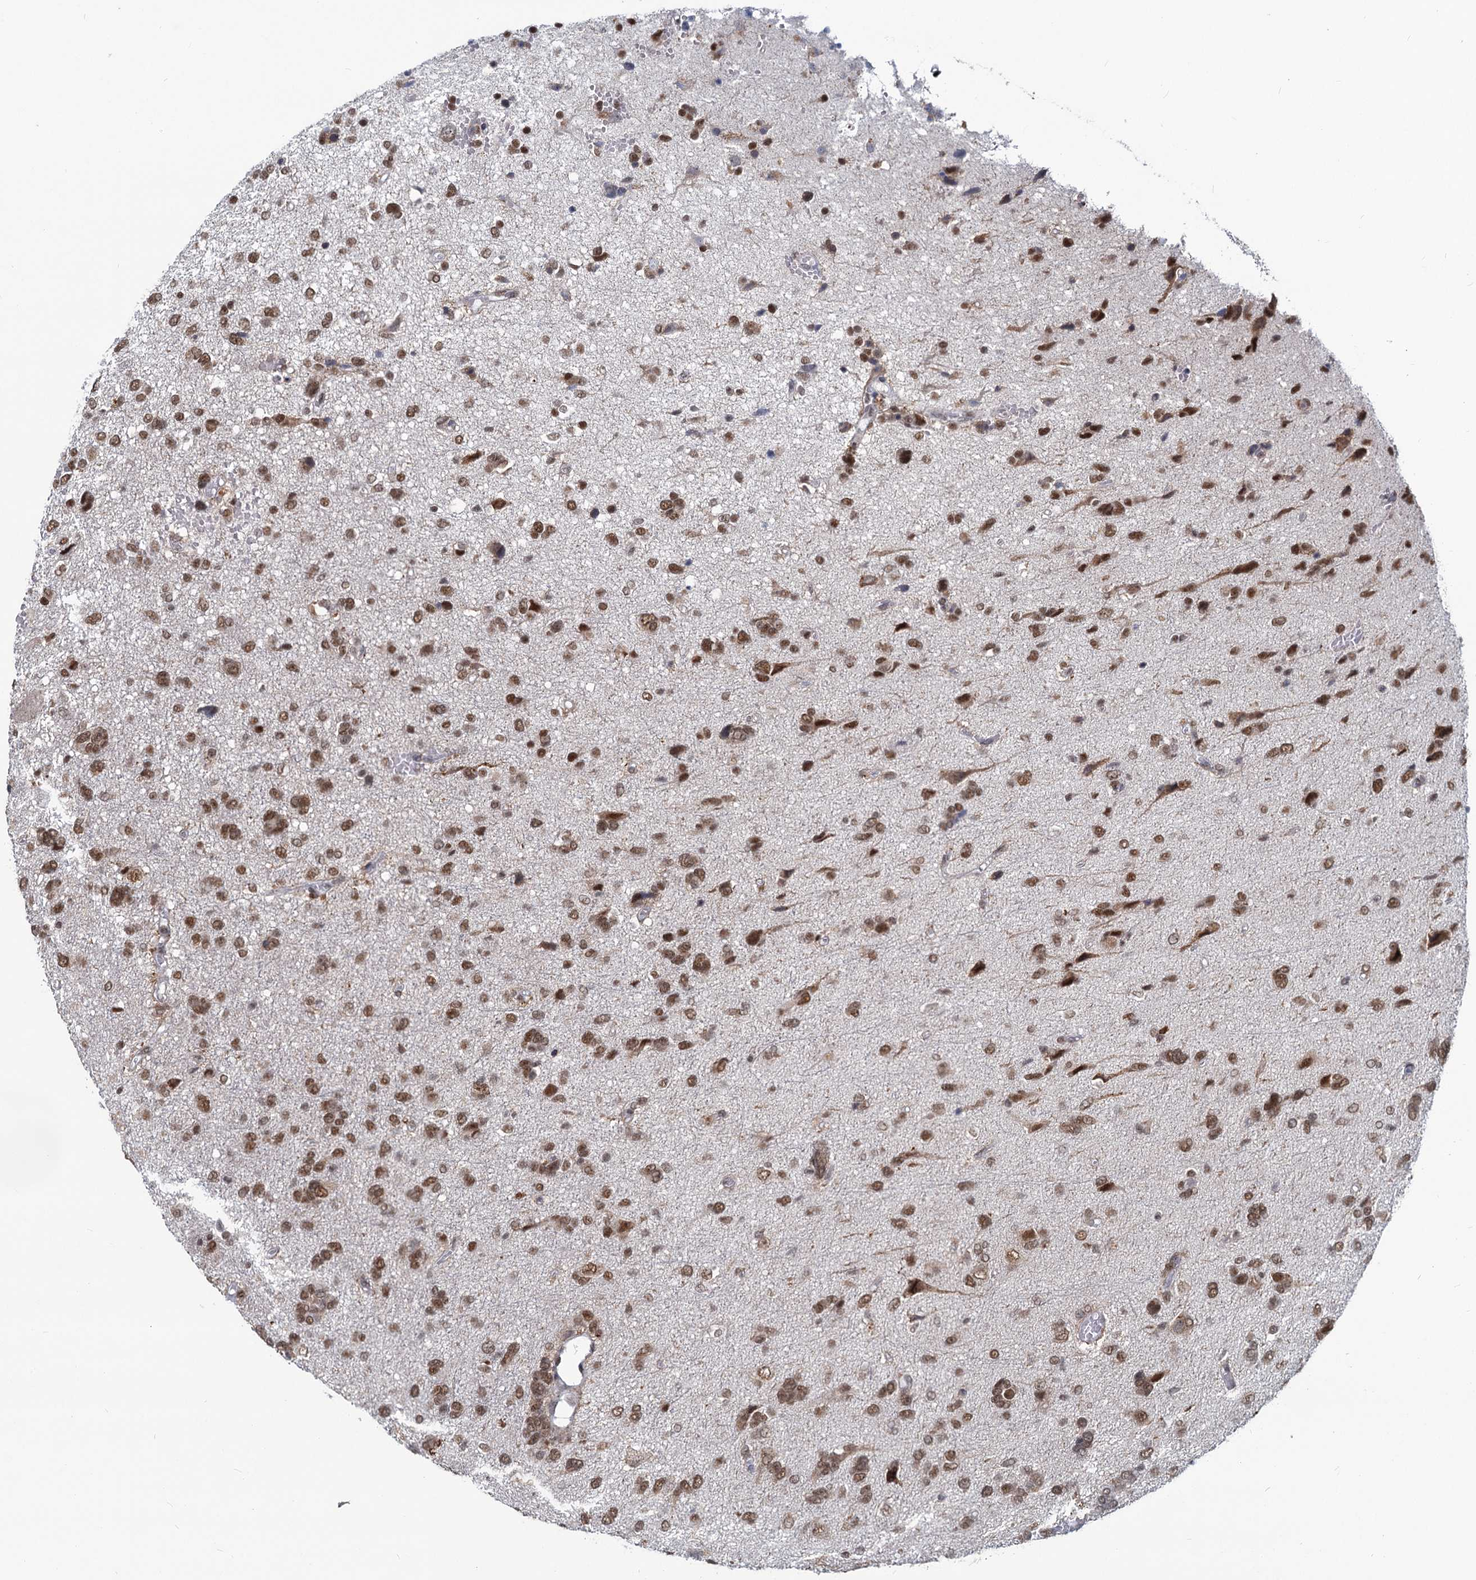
{"staining": {"intensity": "moderate", "quantity": ">75%", "location": "nuclear"}, "tissue": "glioma", "cell_type": "Tumor cells", "image_type": "cancer", "snomed": [{"axis": "morphology", "description": "Glioma, malignant, High grade"}, {"axis": "topography", "description": "Brain"}], "caption": "Protein analysis of glioma tissue shows moderate nuclear expression in about >75% of tumor cells.", "gene": "METTL14", "patient": {"sex": "female", "age": 59}}